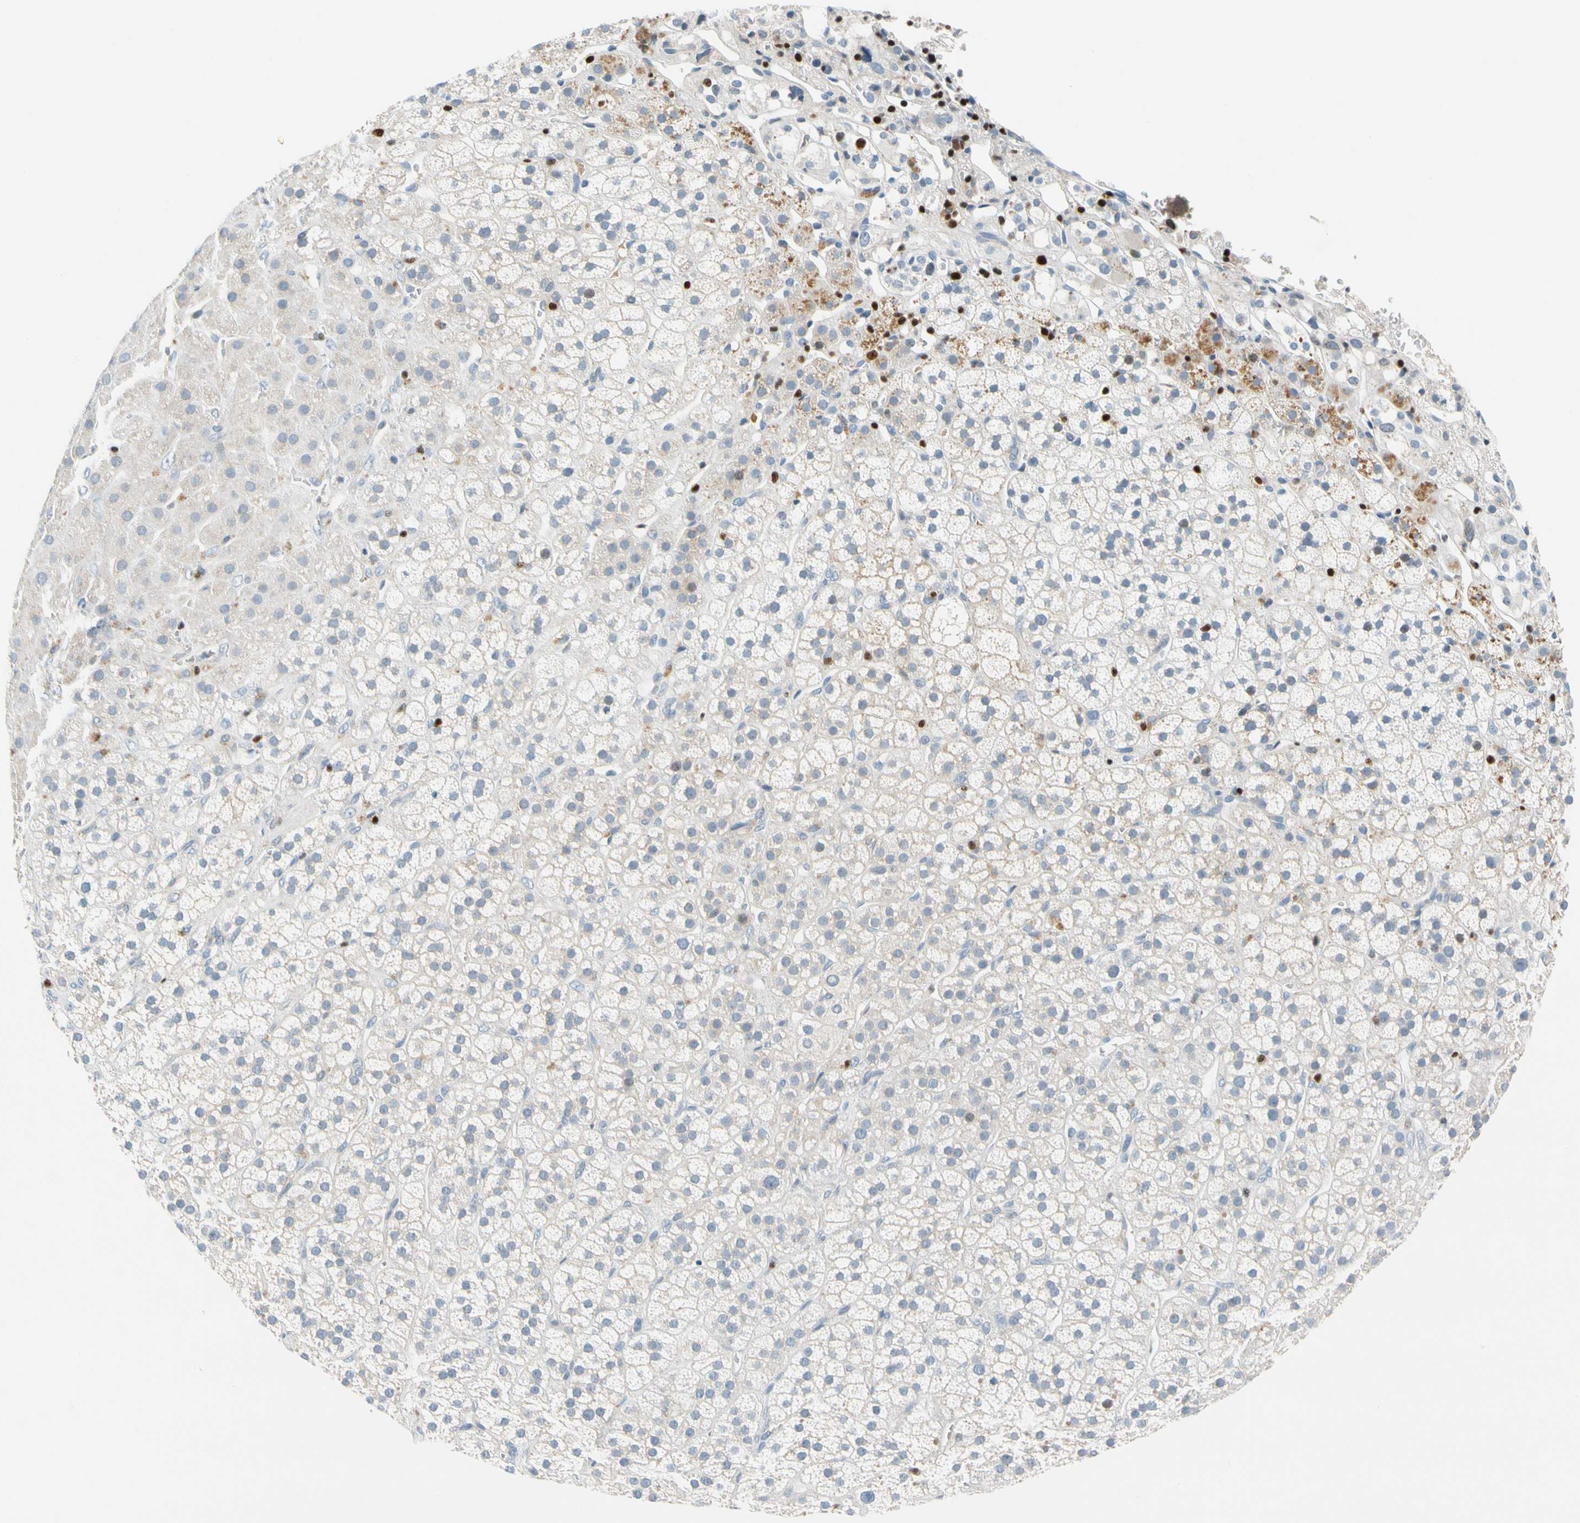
{"staining": {"intensity": "moderate", "quantity": "<25%", "location": "cytoplasmic/membranous"}, "tissue": "adrenal gland", "cell_type": "Glandular cells", "image_type": "normal", "snomed": [{"axis": "morphology", "description": "Normal tissue, NOS"}, {"axis": "topography", "description": "Adrenal gland"}], "caption": "Immunohistochemistry micrograph of normal adrenal gland: human adrenal gland stained using IHC displays low levels of moderate protein expression localized specifically in the cytoplasmic/membranous of glandular cells, appearing as a cytoplasmic/membranous brown color.", "gene": "SP140", "patient": {"sex": "male", "age": 56}}